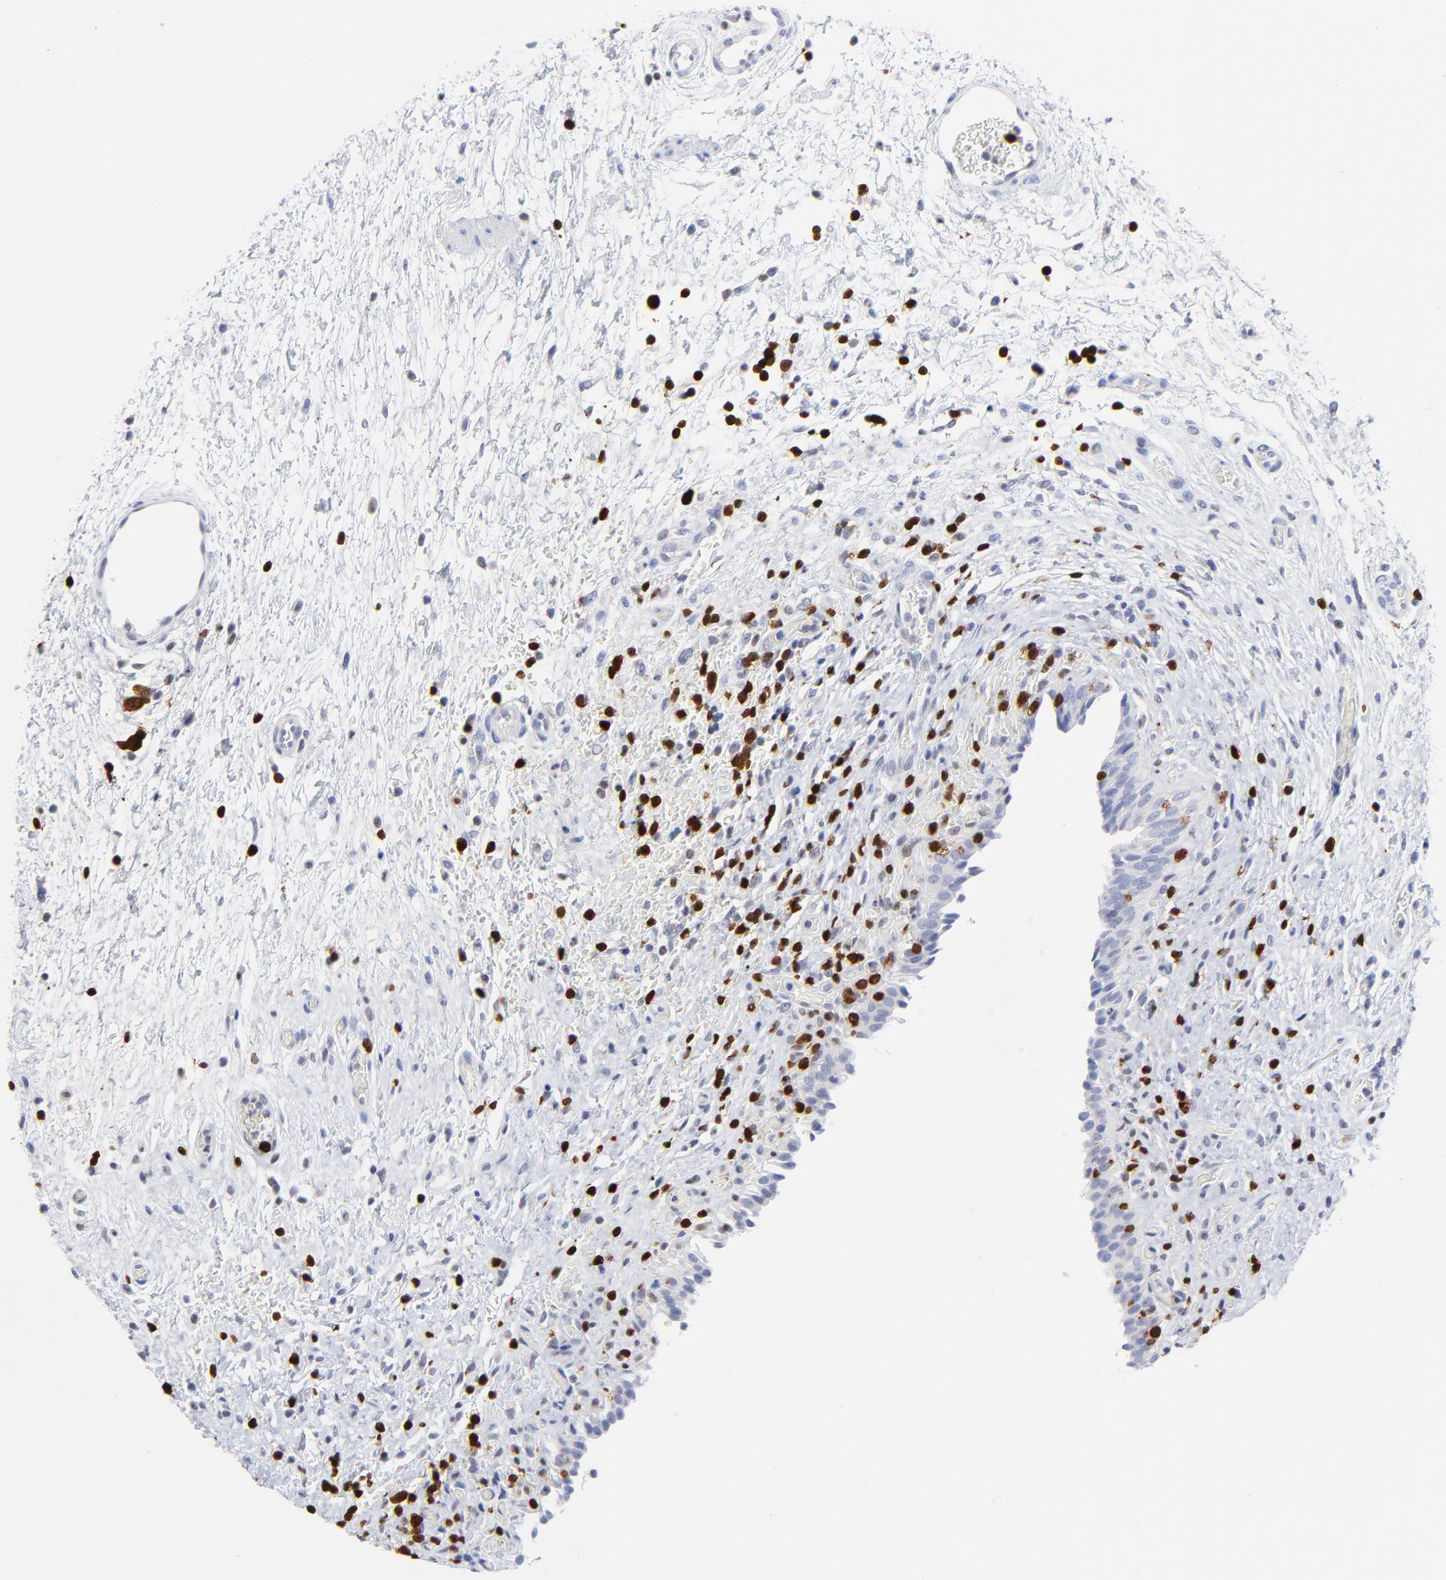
{"staining": {"intensity": "negative", "quantity": "none", "location": "none"}, "tissue": "urinary bladder", "cell_type": "Urothelial cells", "image_type": "normal", "snomed": [{"axis": "morphology", "description": "Normal tissue, NOS"}, {"axis": "topography", "description": "Urinary bladder"}], "caption": "Immunohistochemistry photomicrograph of unremarkable urinary bladder stained for a protein (brown), which displays no positivity in urothelial cells.", "gene": "ZAP70", "patient": {"sex": "male", "age": 51}}